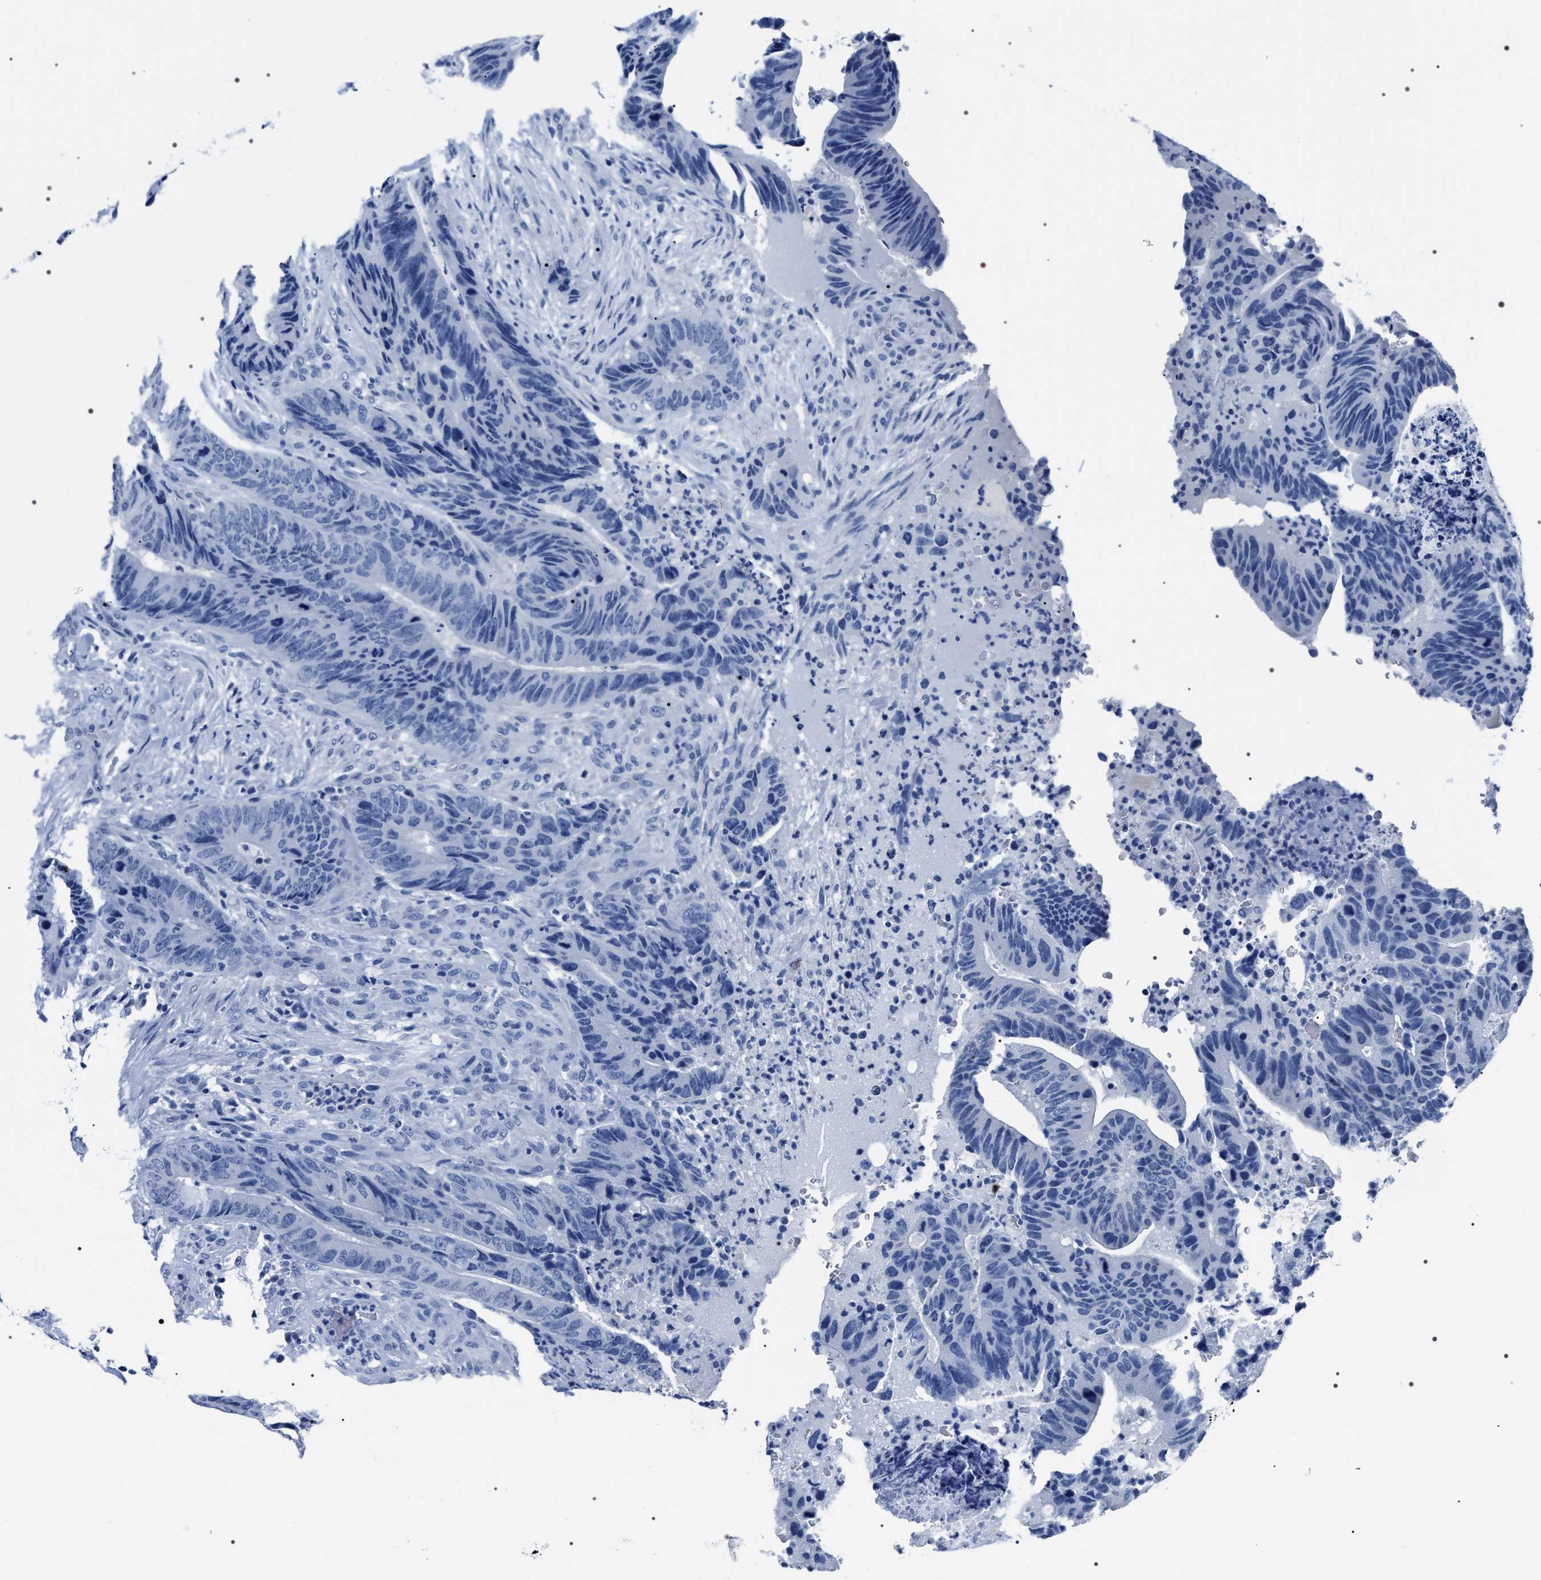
{"staining": {"intensity": "negative", "quantity": "none", "location": "none"}, "tissue": "colorectal cancer", "cell_type": "Tumor cells", "image_type": "cancer", "snomed": [{"axis": "morphology", "description": "Adenocarcinoma, NOS"}, {"axis": "topography", "description": "Colon"}], "caption": "A photomicrograph of colorectal adenocarcinoma stained for a protein shows no brown staining in tumor cells.", "gene": "ADH4", "patient": {"sex": "male", "age": 56}}